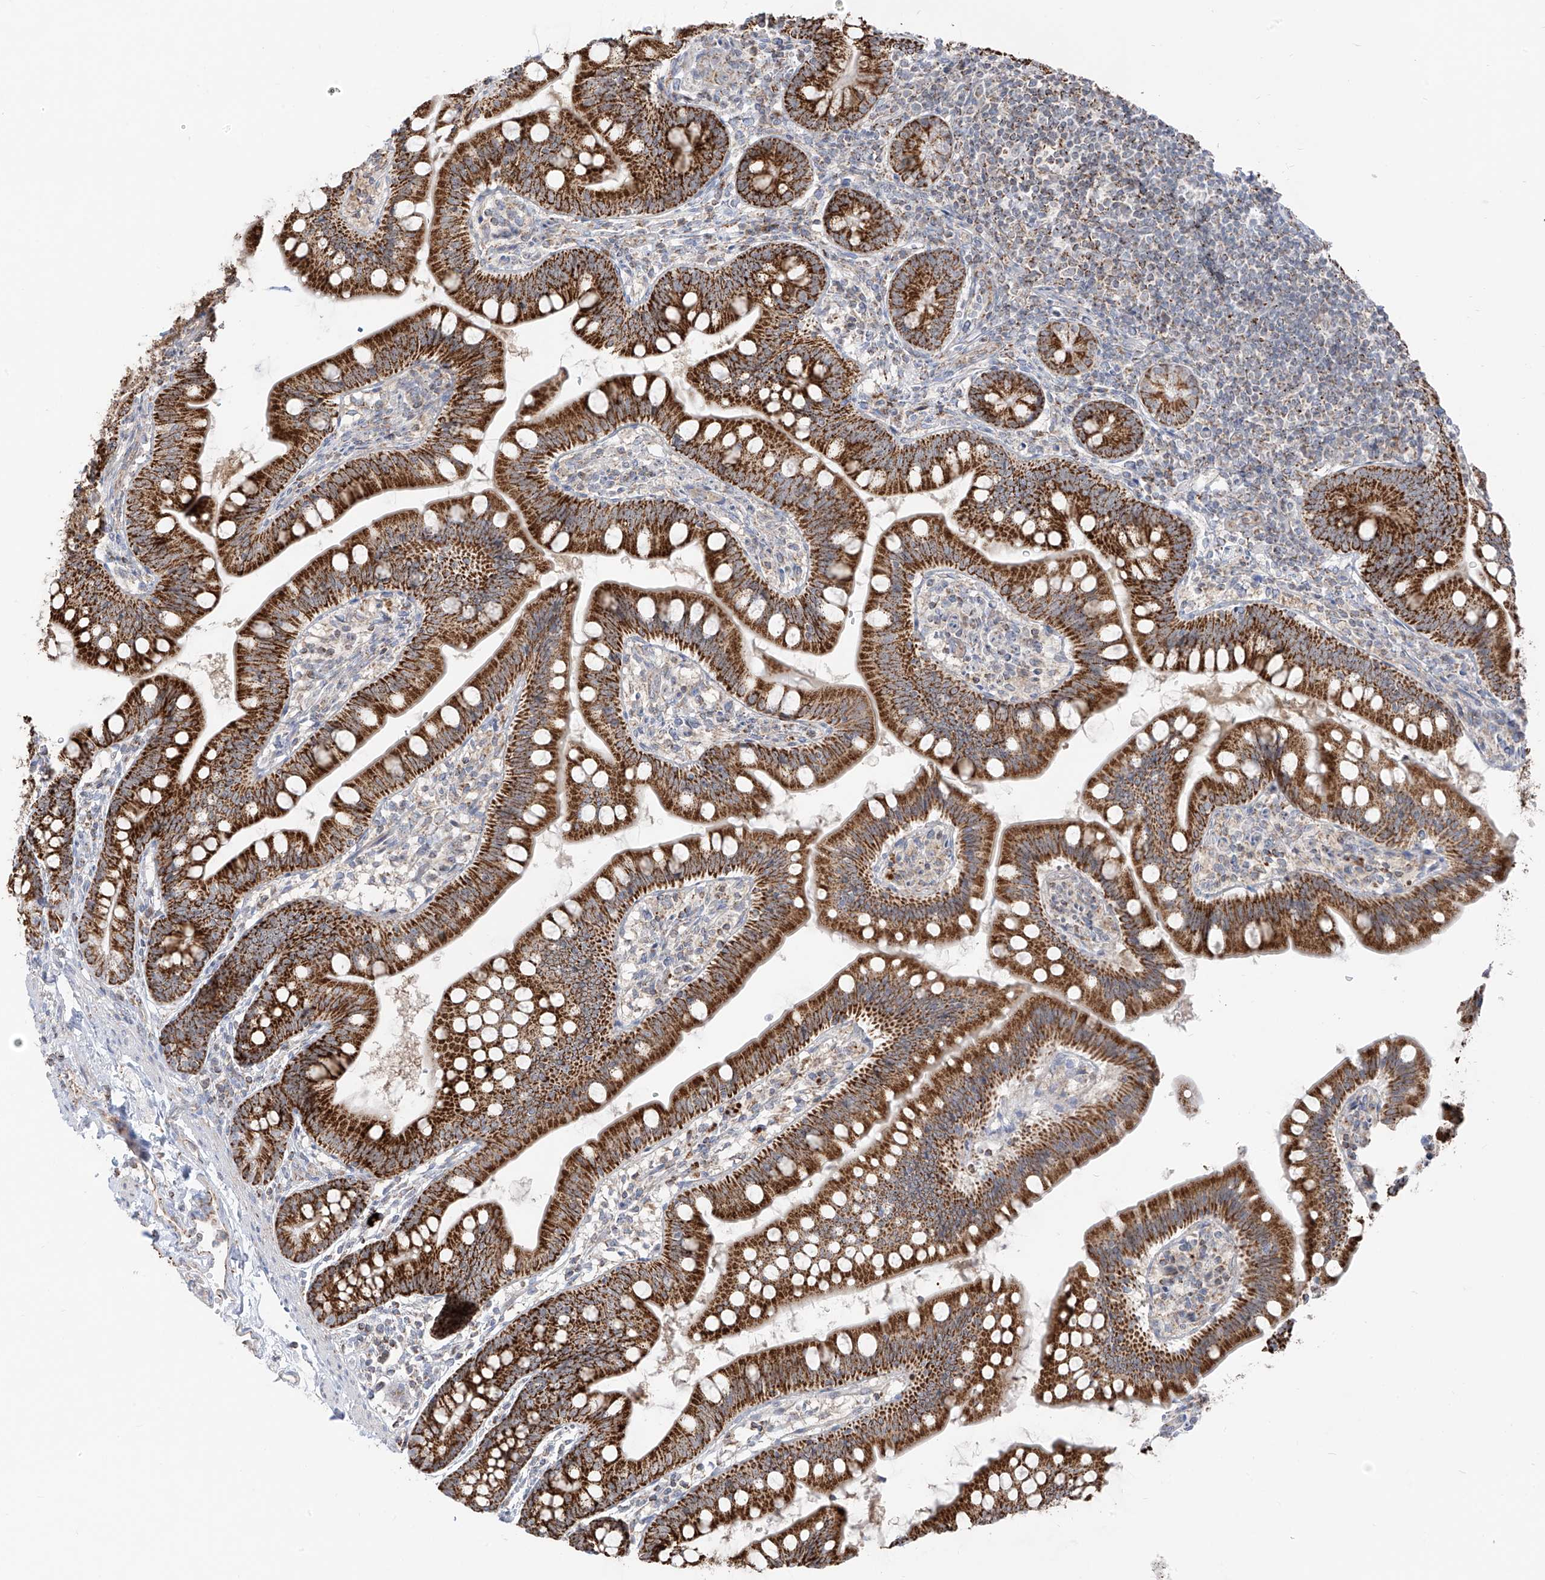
{"staining": {"intensity": "strong", "quantity": ">75%", "location": "cytoplasmic/membranous"}, "tissue": "small intestine", "cell_type": "Glandular cells", "image_type": "normal", "snomed": [{"axis": "morphology", "description": "Normal tissue, NOS"}, {"axis": "topography", "description": "Small intestine"}], "caption": "Normal small intestine displays strong cytoplasmic/membranous staining in about >75% of glandular cells.", "gene": "ETHE1", "patient": {"sex": "male", "age": 7}}